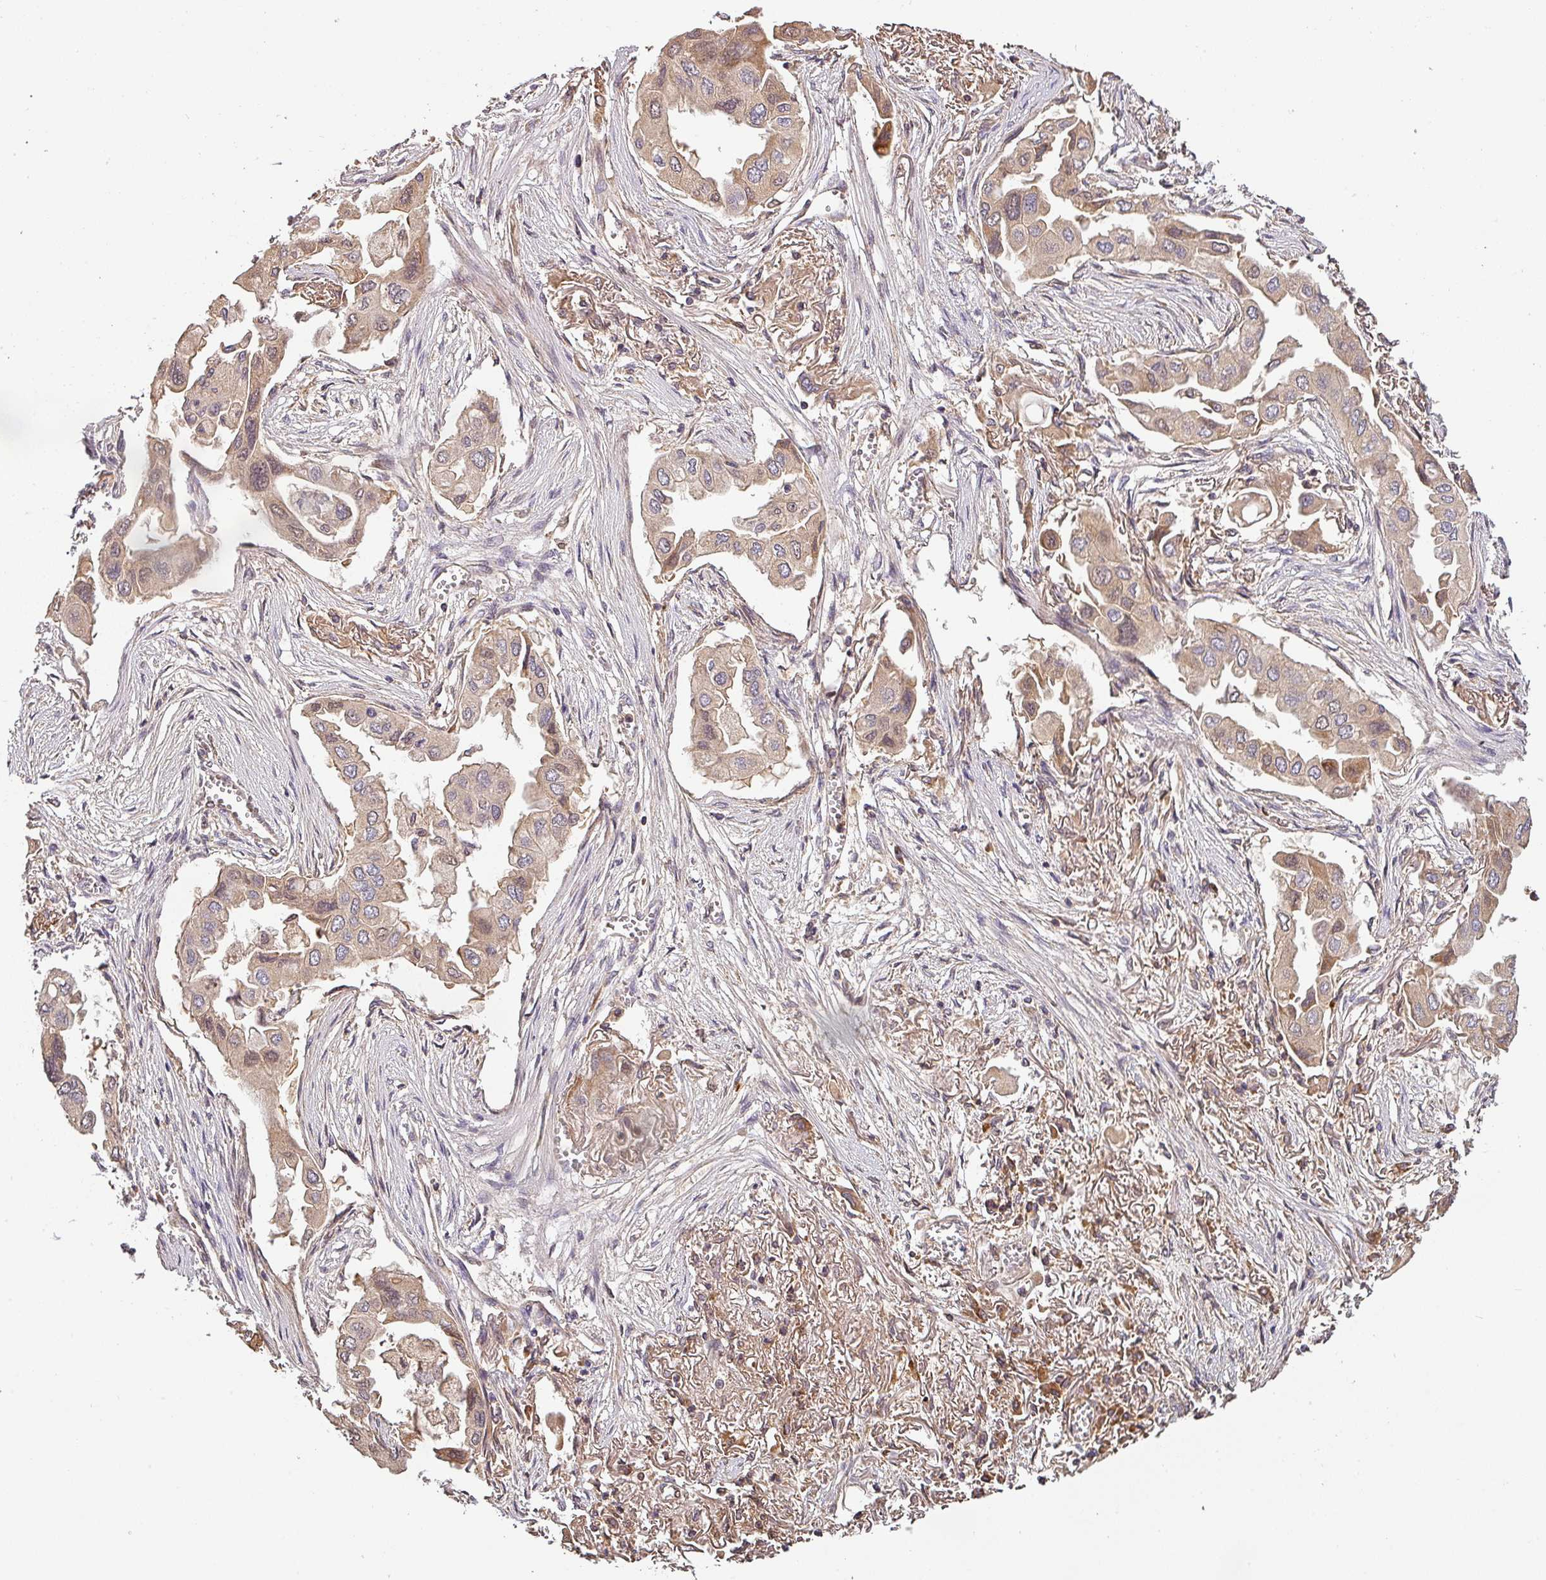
{"staining": {"intensity": "weak", "quantity": "25%-75%", "location": "cytoplasmic/membranous"}, "tissue": "lung cancer", "cell_type": "Tumor cells", "image_type": "cancer", "snomed": [{"axis": "morphology", "description": "Adenocarcinoma, NOS"}, {"axis": "topography", "description": "Lung"}], "caption": "A micrograph of human adenocarcinoma (lung) stained for a protein demonstrates weak cytoplasmic/membranous brown staining in tumor cells.", "gene": "BPIFB3", "patient": {"sex": "female", "age": 76}}